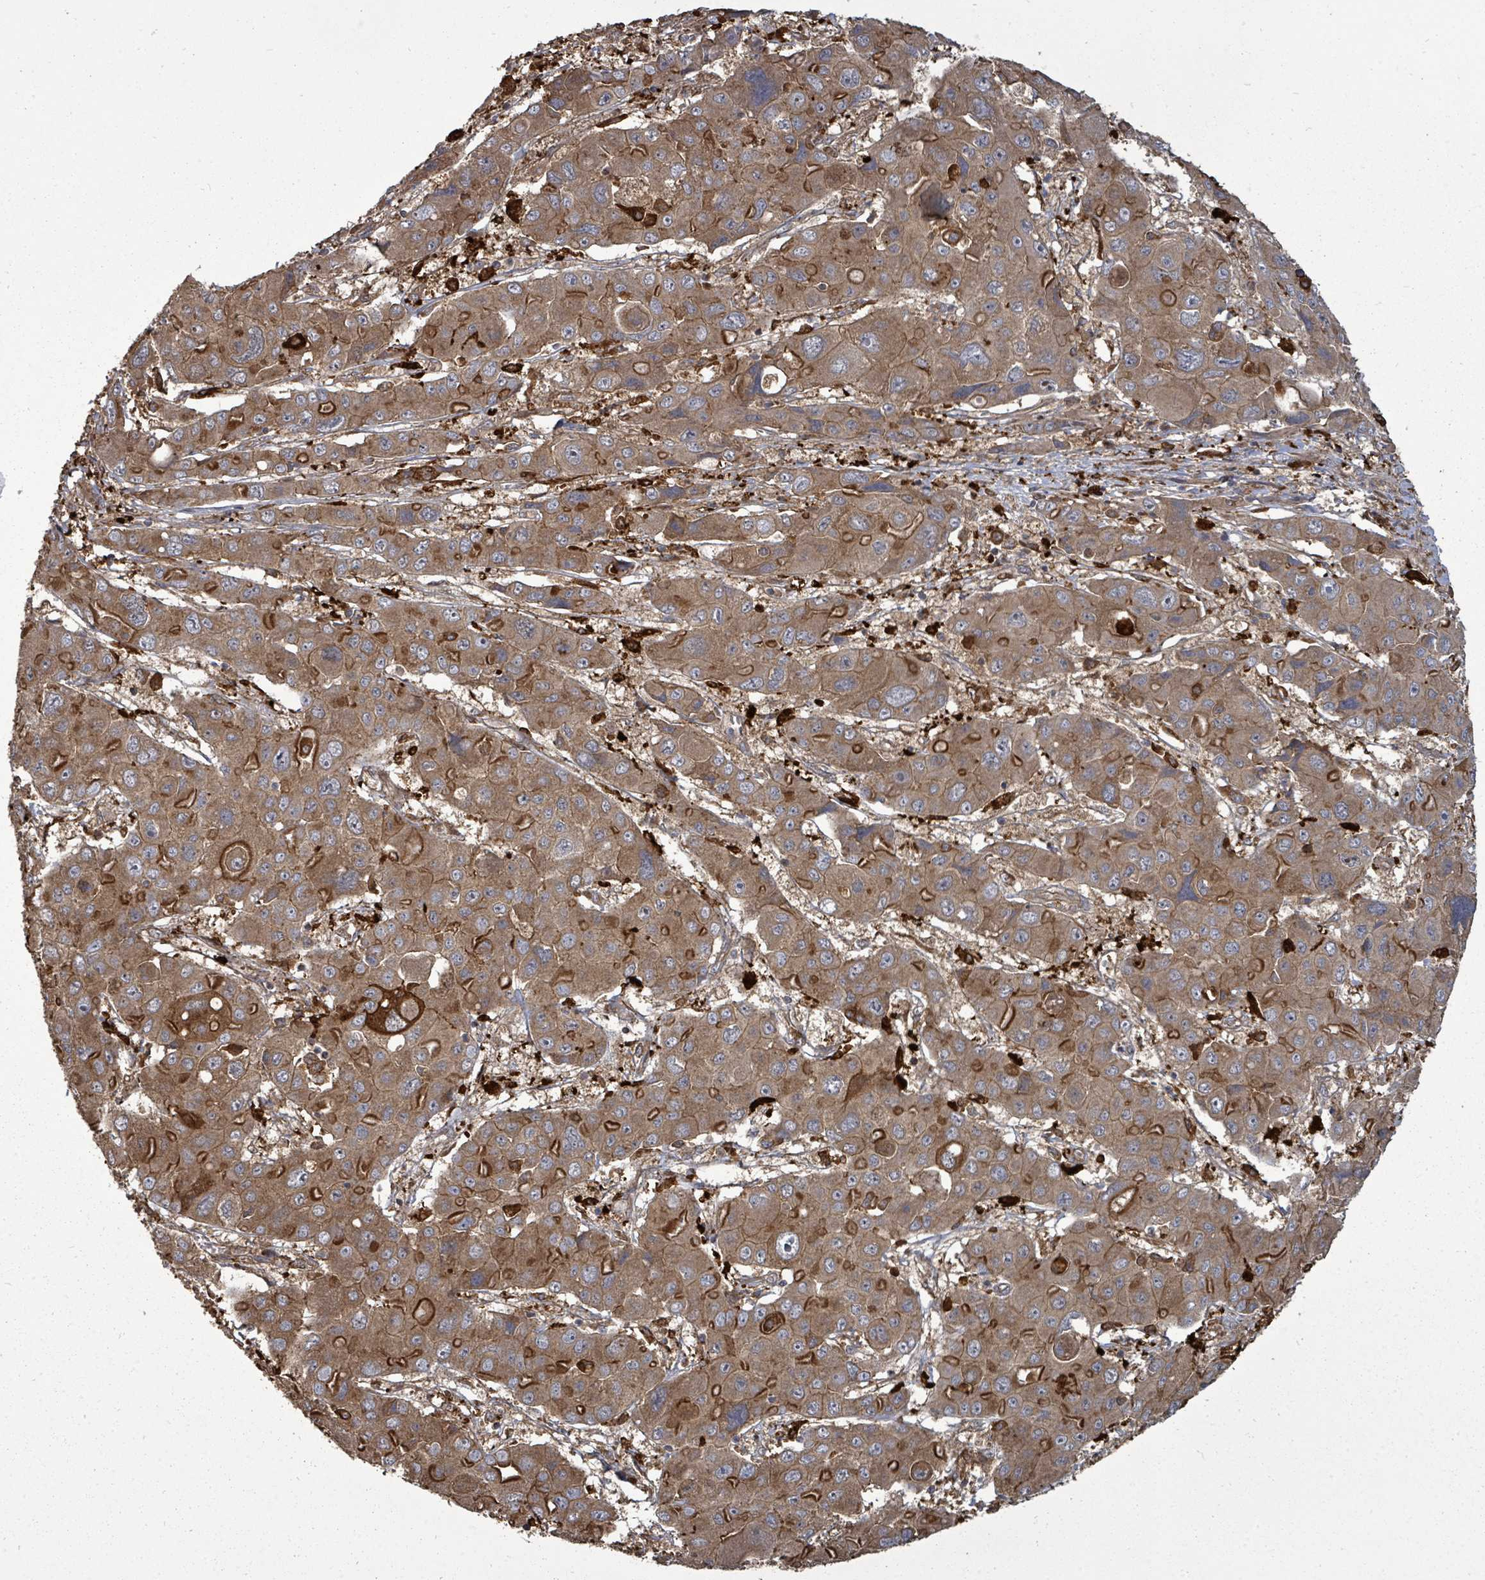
{"staining": {"intensity": "moderate", "quantity": ">75%", "location": "cytoplasmic/membranous"}, "tissue": "liver cancer", "cell_type": "Tumor cells", "image_type": "cancer", "snomed": [{"axis": "morphology", "description": "Cholangiocarcinoma"}, {"axis": "topography", "description": "Liver"}], "caption": "Cholangiocarcinoma (liver) stained with immunohistochemistry (IHC) reveals moderate cytoplasmic/membranous staining in approximately >75% of tumor cells.", "gene": "EIF3C", "patient": {"sex": "male", "age": 67}}